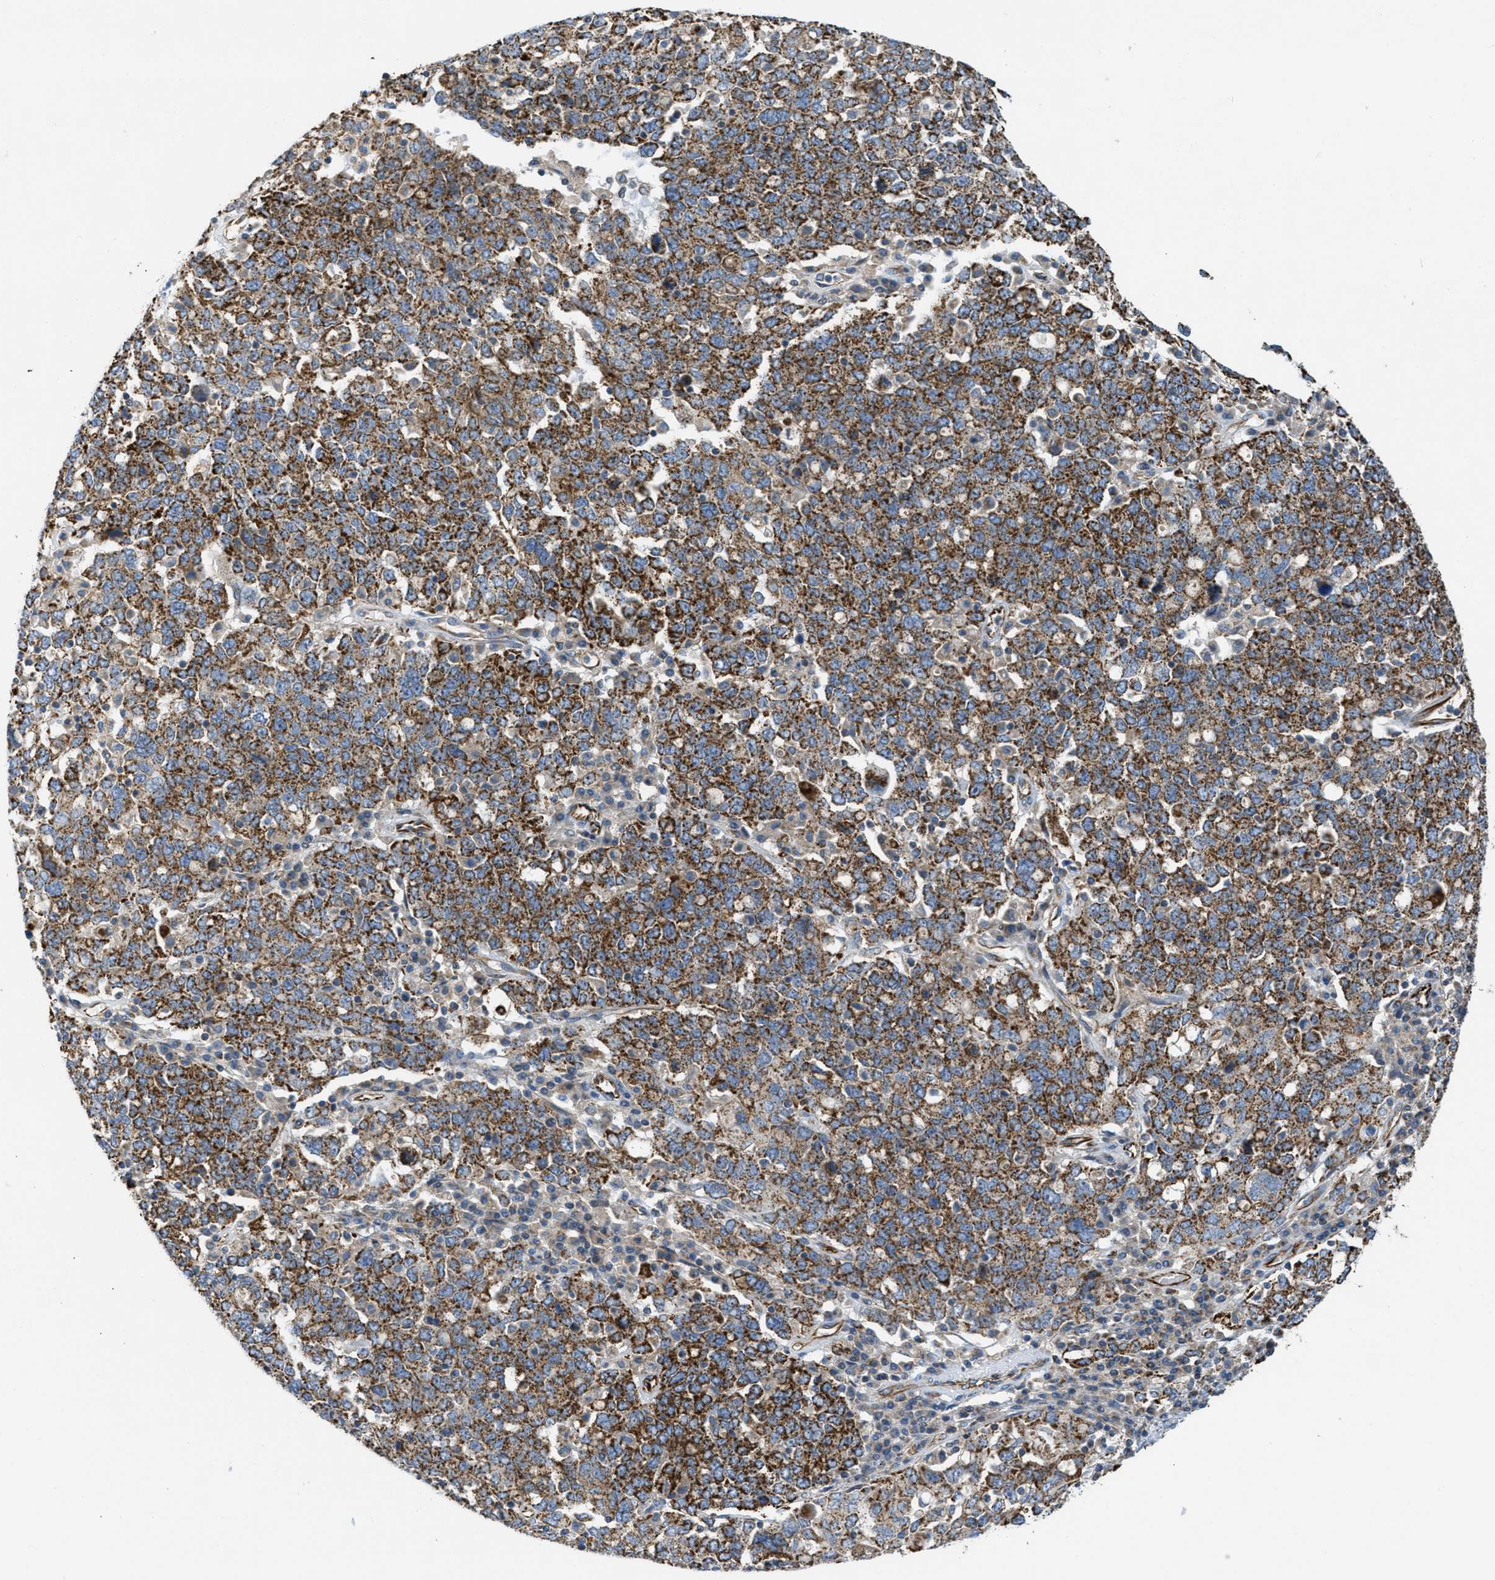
{"staining": {"intensity": "strong", "quantity": ">75%", "location": "cytoplasmic/membranous"}, "tissue": "ovarian cancer", "cell_type": "Tumor cells", "image_type": "cancer", "snomed": [{"axis": "morphology", "description": "Carcinoma, endometroid"}, {"axis": "topography", "description": "Ovary"}], "caption": "Protein staining demonstrates strong cytoplasmic/membranous staining in approximately >75% of tumor cells in ovarian cancer. (DAB IHC with brightfield microscopy, high magnification).", "gene": "BTN3A1", "patient": {"sex": "female", "age": 62}}